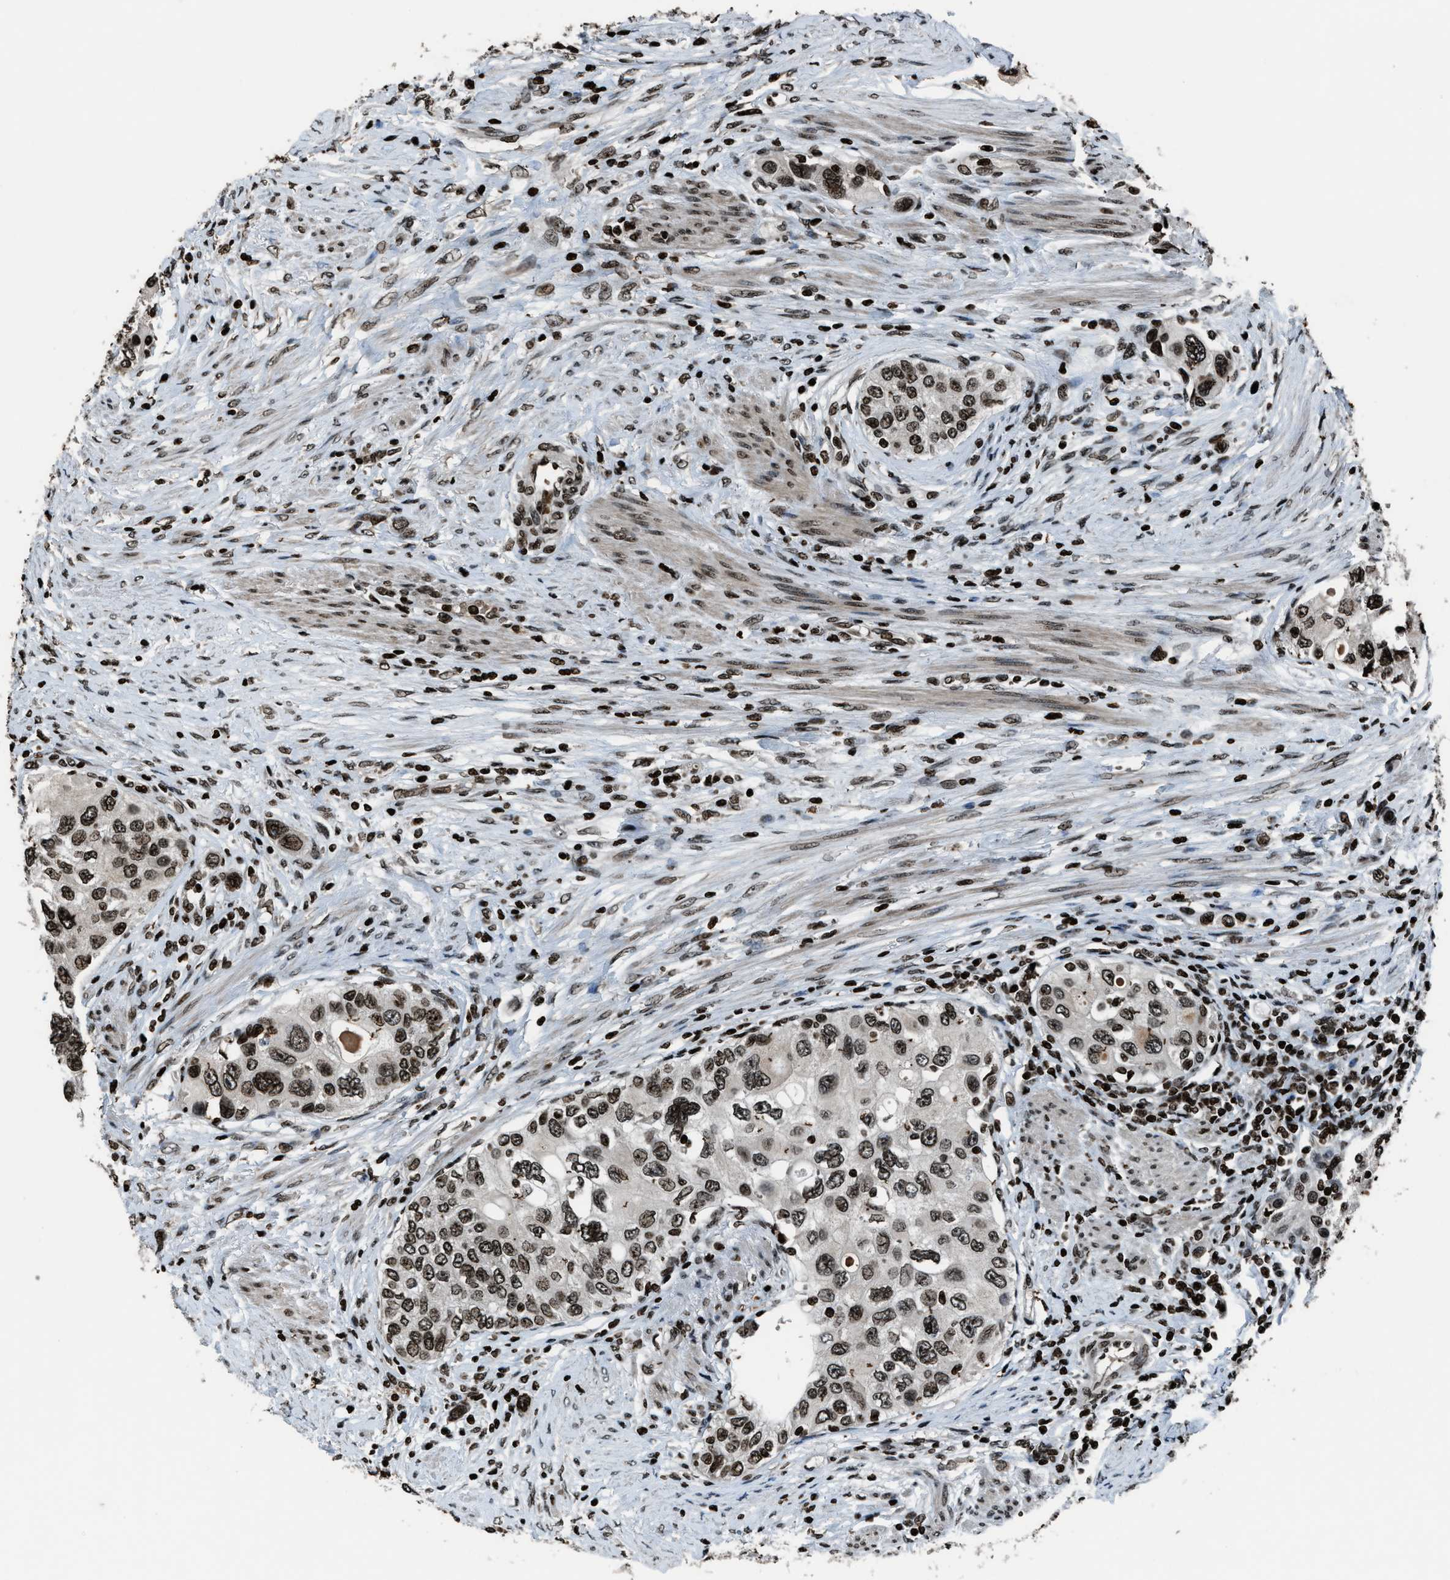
{"staining": {"intensity": "moderate", "quantity": ">75%", "location": "nuclear"}, "tissue": "urothelial cancer", "cell_type": "Tumor cells", "image_type": "cancer", "snomed": [{"axis": "morphology", "description": "Urothelial carcinoma, High grade"}, {"axis": "topography", "description": "Urinary bladder"}], "caption": "Urothelial cancer stained with DAB immunohistochemistry reveals medium levels of moderate nuclear expression in about >75% of tumor cells.", "gene": "H4C1", "patient": {"sex": "female", "age": 56}}